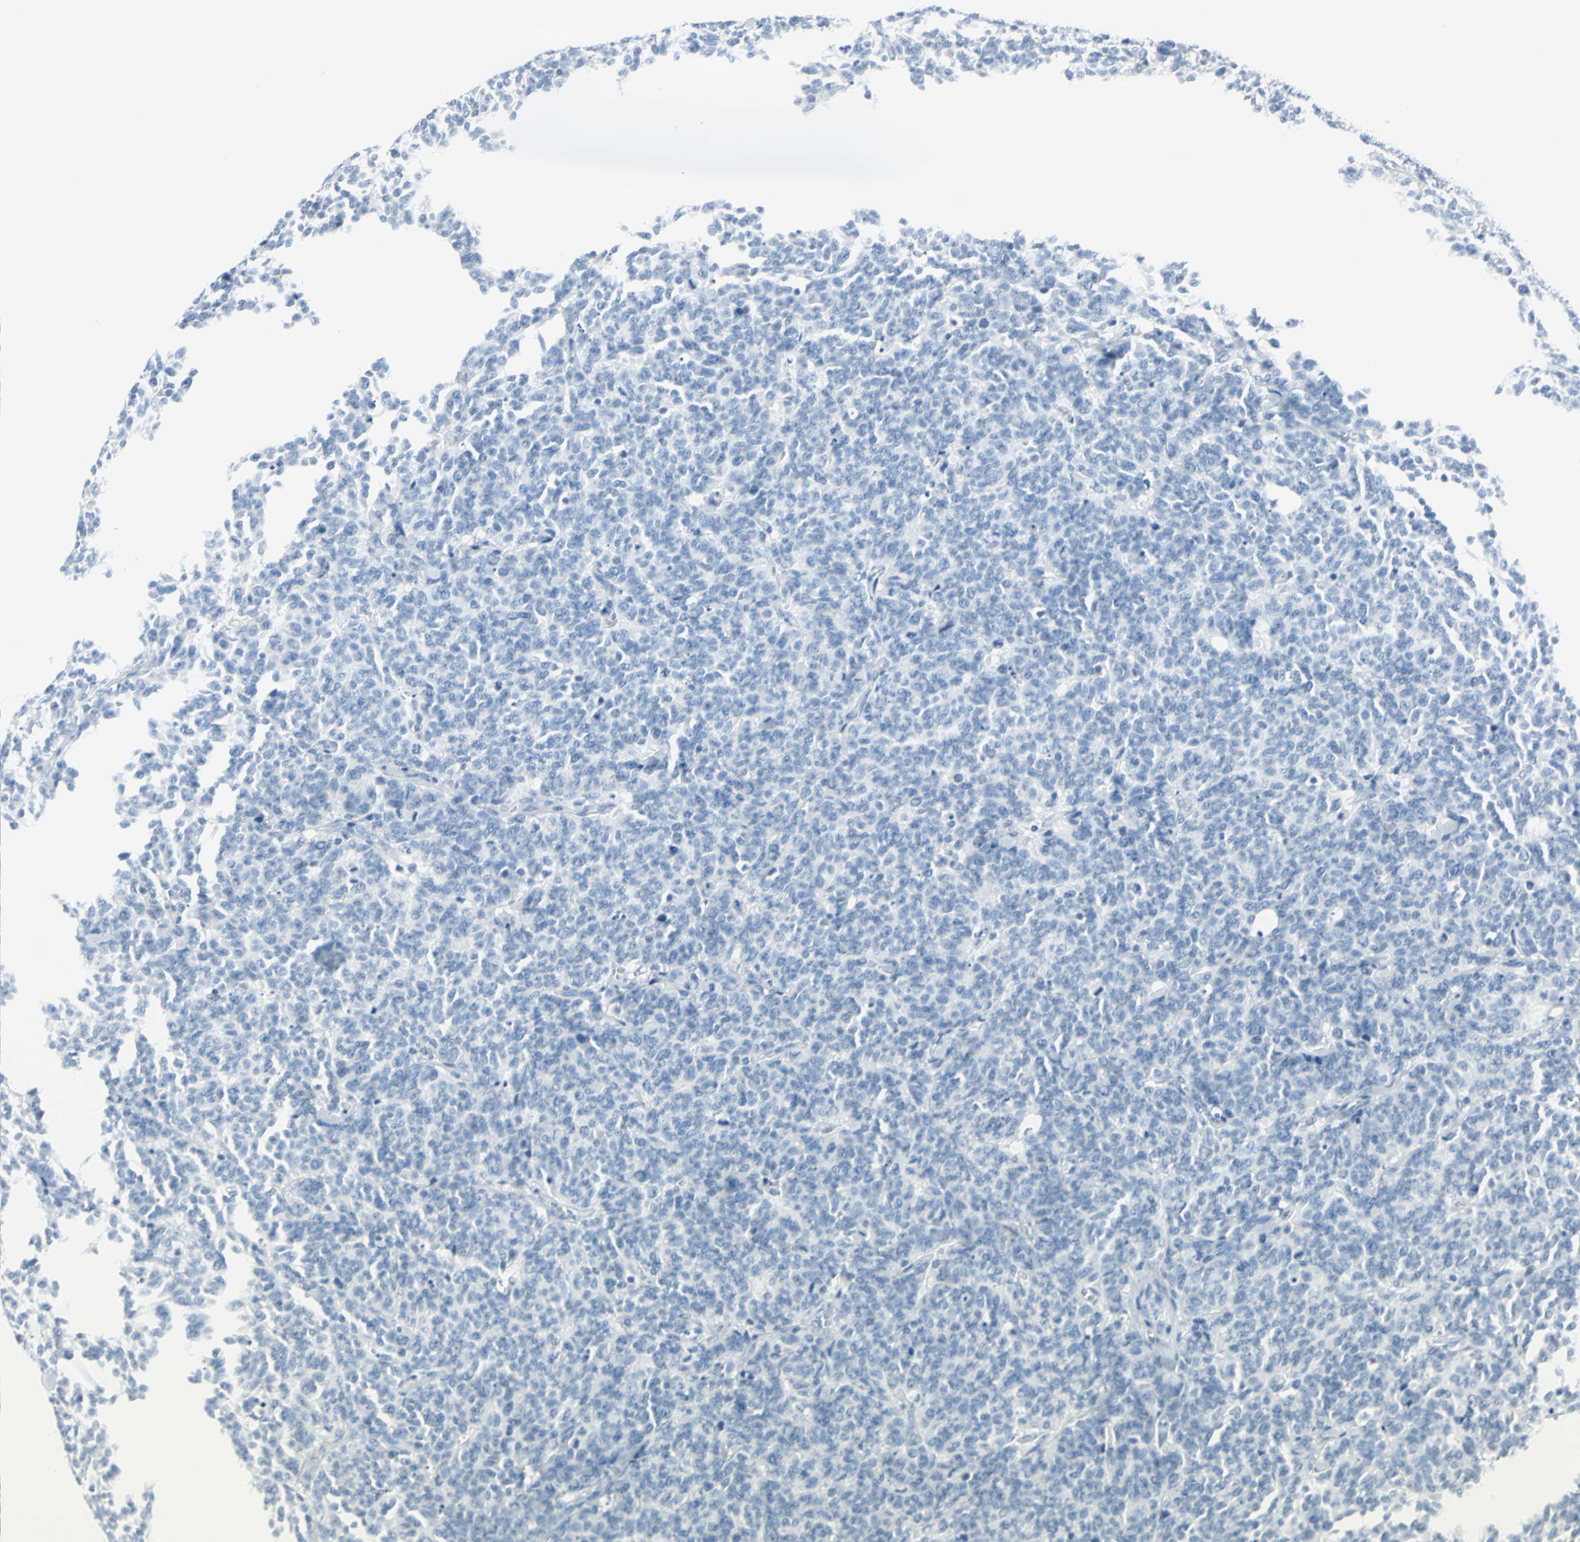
{"staining": {"intensity": "negative", "quantity": "none", "location": "none"}, "tissue": "lung cancer", "cell_type": "Tumor cells", "image_type": "cancer", "snomed": [{"axis": "morphology", "description": "Neoplasm, malignant, NOS"}, {"axis": "topography", "description": "Lung"}], "caption": "High magnification brightfield microscopy of lung neoplasm (malignant) stained with DAB (3,3'-diaminobenzidine) (brown) and counterstained with hematoxylin (blue): tumor cells show no significant positivity.", "gene": "PKLR", "patient": {"sex": "female", "age": 58}}